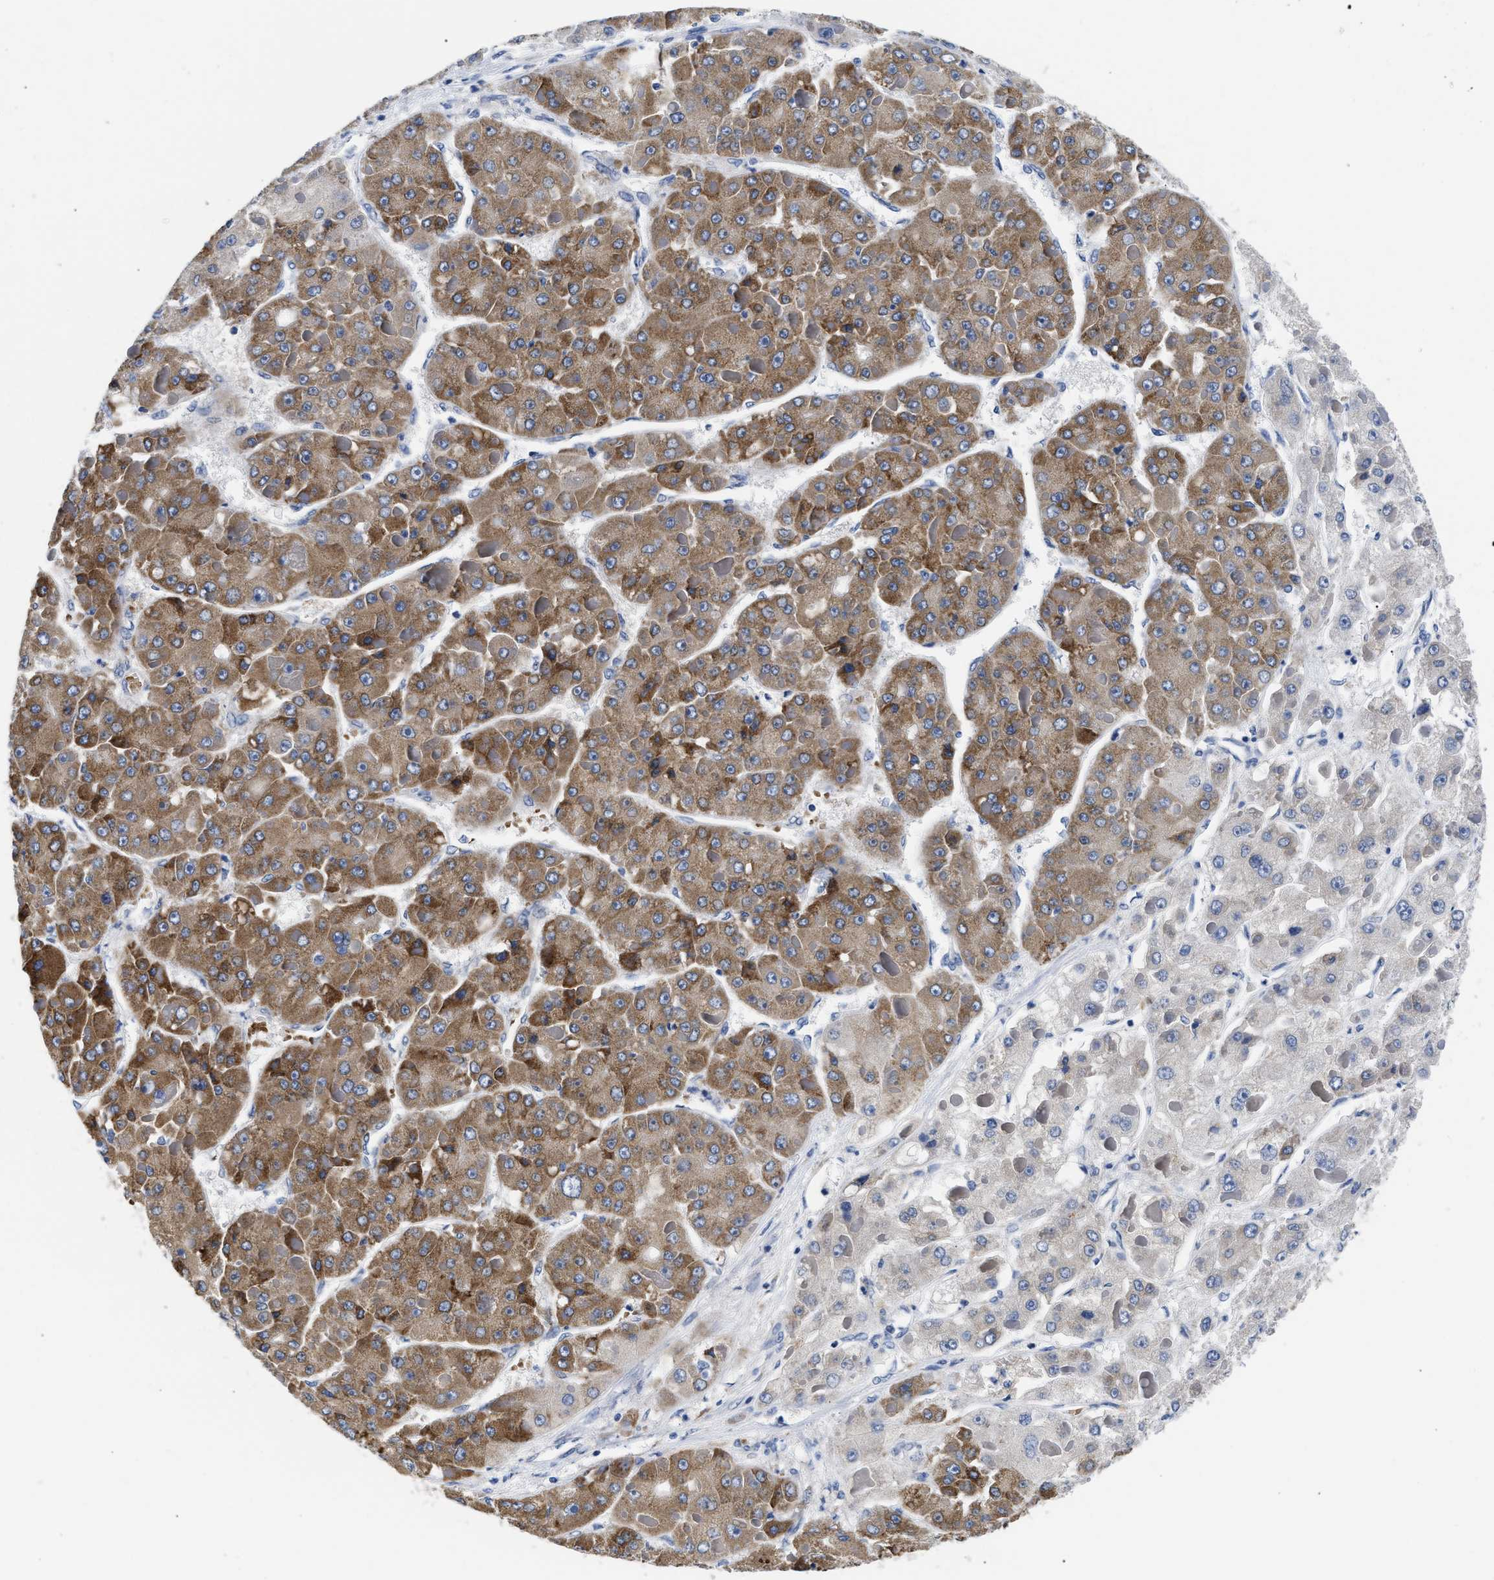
{"staining": {"intensity": "moderate", "quantity": ">75%", "location": "cytoplasmic/membranous"}, "tissue": "liver cancer", "cell_type": "Tumor cells", "image_type": "cancer", "snomed": [{"axis": "morphology", "description": "Carcinoma, Hepatocellular, NOS"}, {"axis": "topography", "description": "Liver"}], "caption": "Liver cancer stained with a brown dye exhibits moderate cytoplasmic/membranous positive positivity in about >75% of tumor cells.", "gene": "RINT1", "patient": {"sex": "female", "age": 73}}